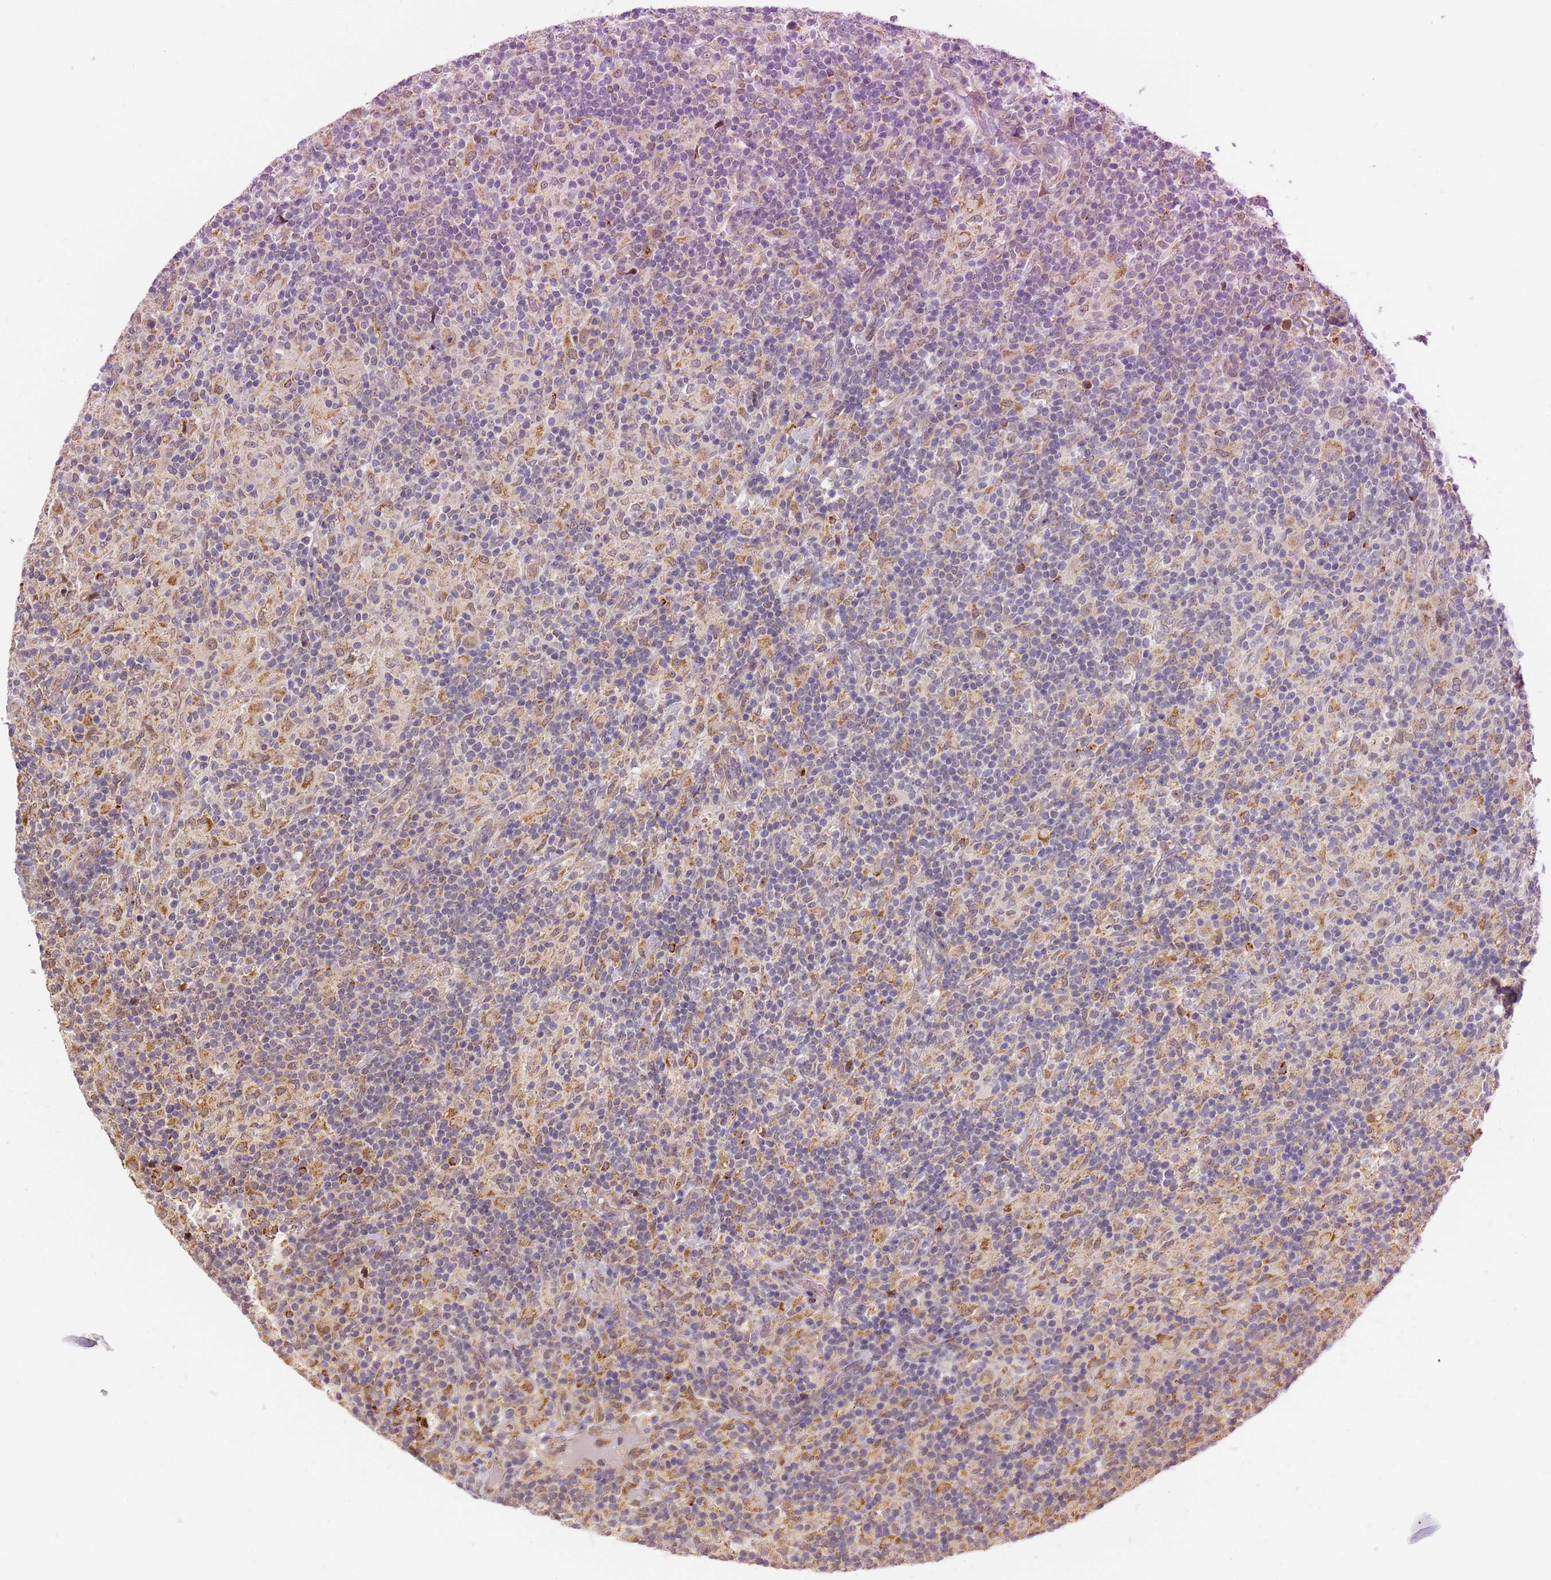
{"staining": {"intensity": "weak", "quantity": ">75%", "location": "nuclear"}, "tissue": "lymphoma", "cell_type": "Tumor cells", "image_type": "cancer", "snomed": [{"axis": "morphology", "description": "Hodgkin's disease, NOS"}, {"axis": "topography", "description": "Lymph node"}], "caption": "Immunohistochemical staining of human lymphoma exhibits weak nuclear protein staining in approximately >75% of tumor cells.", "gene": "RAPGEF3", "patient": {"sex": "male", "age": 70}}